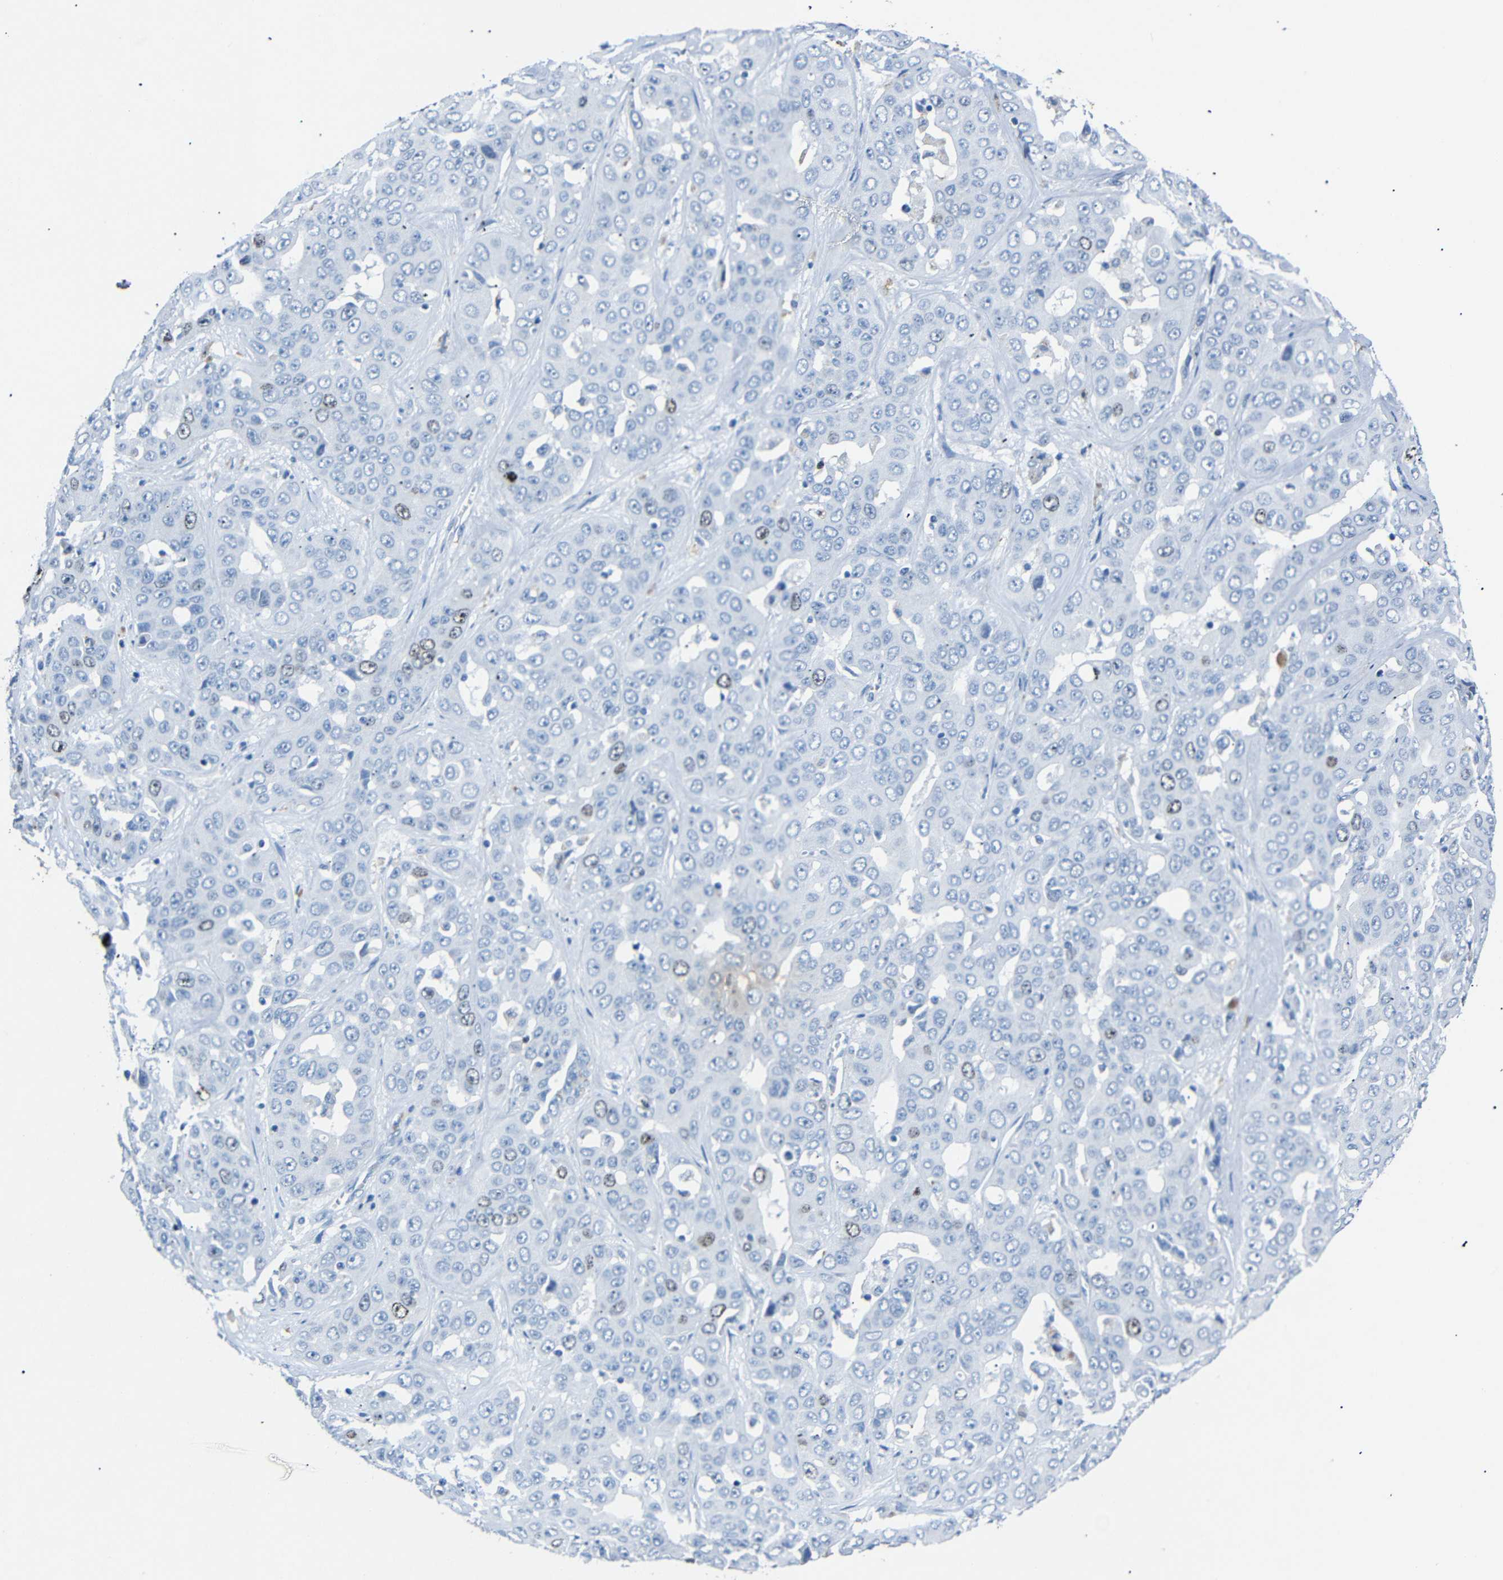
{"staining": {"intensity": "moderate", "quantity": "<25%", "location": "nuclear"}, "tissue": "liver cancer", "cell_type": "Tumor cells", "image_type": "cancer", "snomed": [{"axis": "morphology", "description": "Cholangiocarcinoma"}, {"axis": "topography", "description": "Liver"}], "caption": "Immunohistochemistry (IHC) image of human liver cancer (cholangiocarcinoma) stained for a protein (brown), which displays low levels of moderate nuclear expression in approximately <25% of tumor cells.", "gene": "INCENP", "patient": {"sex": "female", "age": 52}}